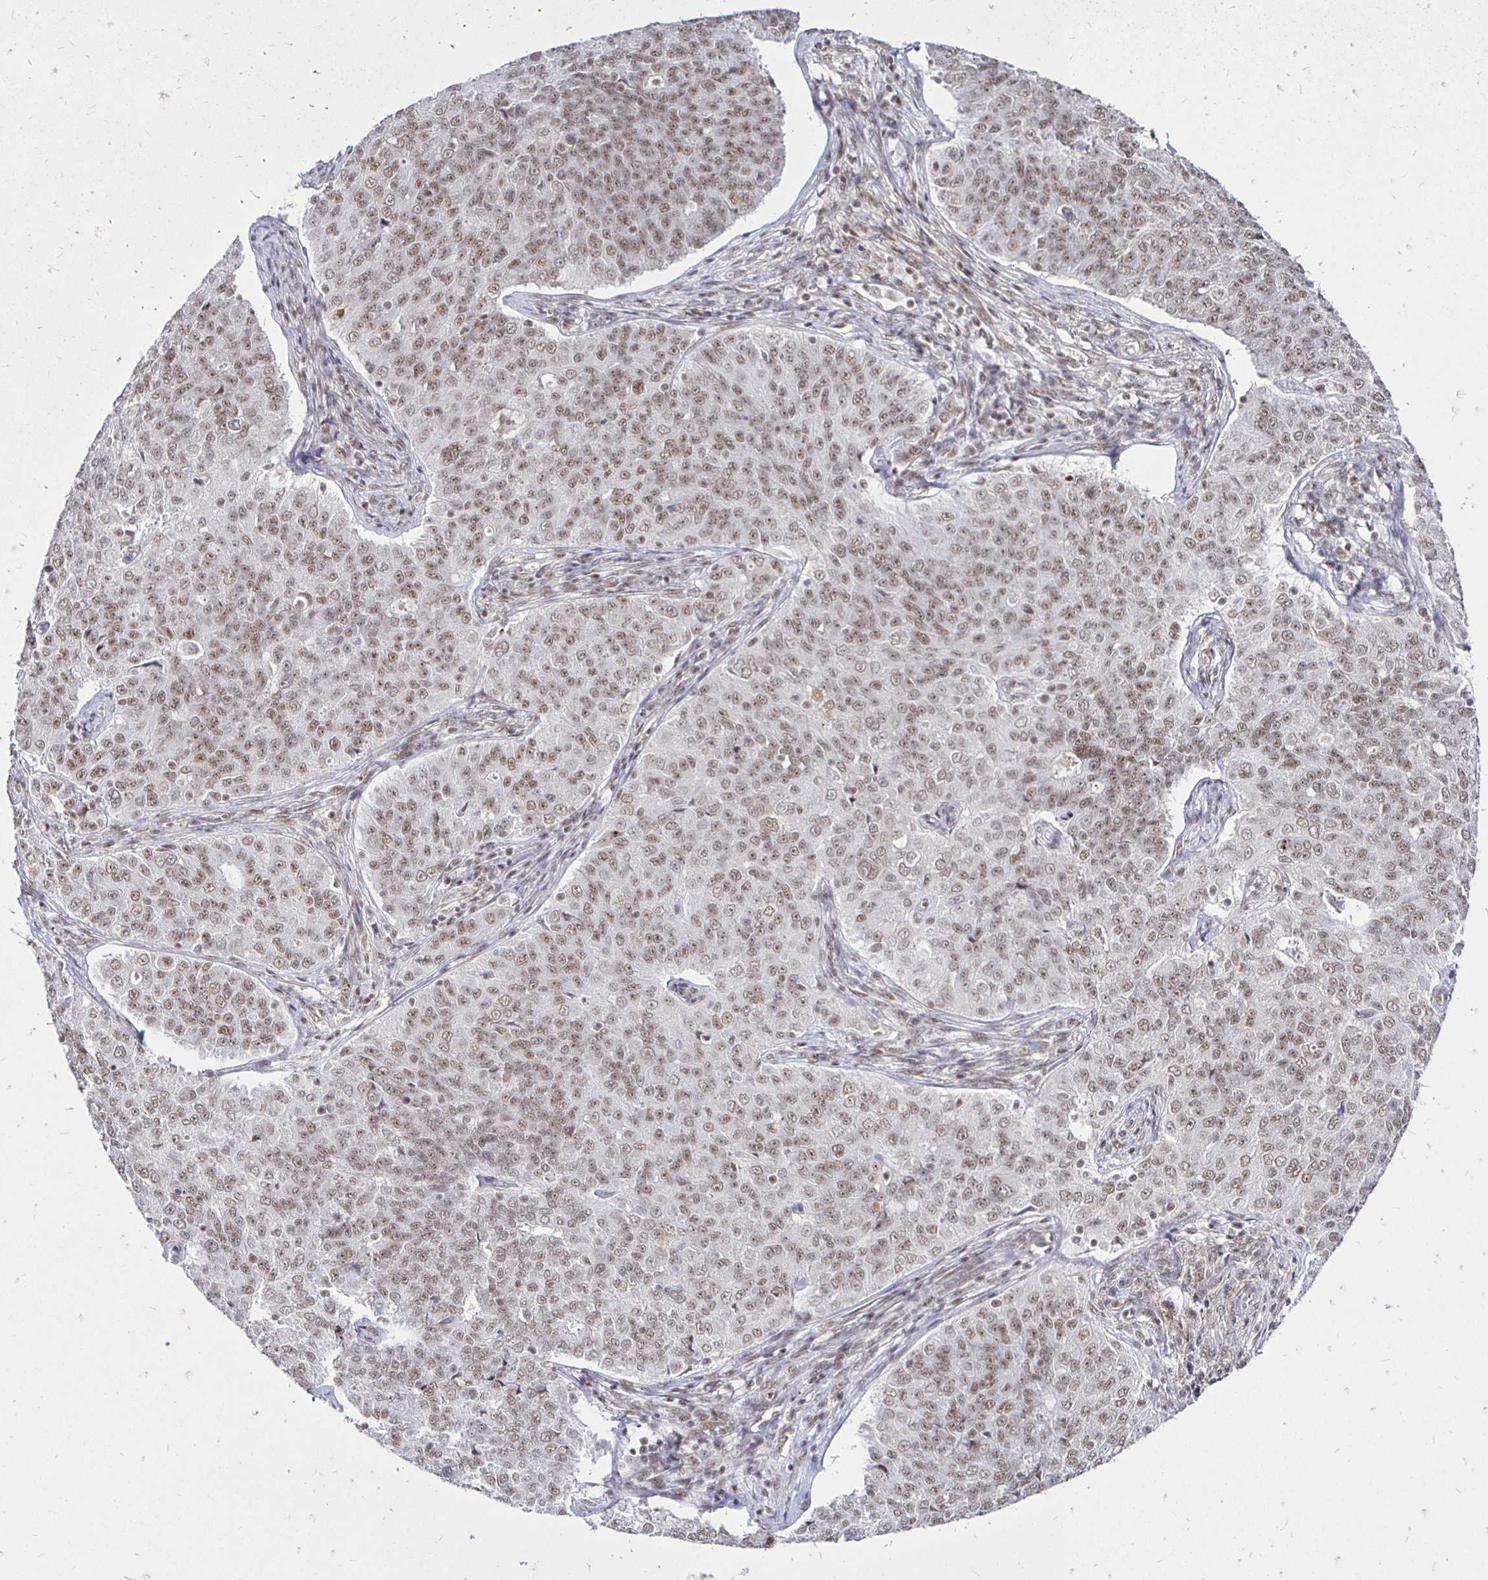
{"staining": {"intensity": "moderate", "quantity": ">75%", "location": "nuclear"}, "tissue": "endometrial cancer", "cell_type": "Tumor cells", "image_type": "cancer", "snomed": [{"axis": "morphology", "description": "Adenocarcinoma, NOS"}, {"axis": "topography", "description": "Endometrium"}], "caption": "Endometrial cancer (adenocarcinoma) stained for a protein (brown) reveals moderate nuclear positive expression in approximately >75% of tumor cells.", "gene": "SIN3A", "patient": {"sex": "female", "age": 43}}